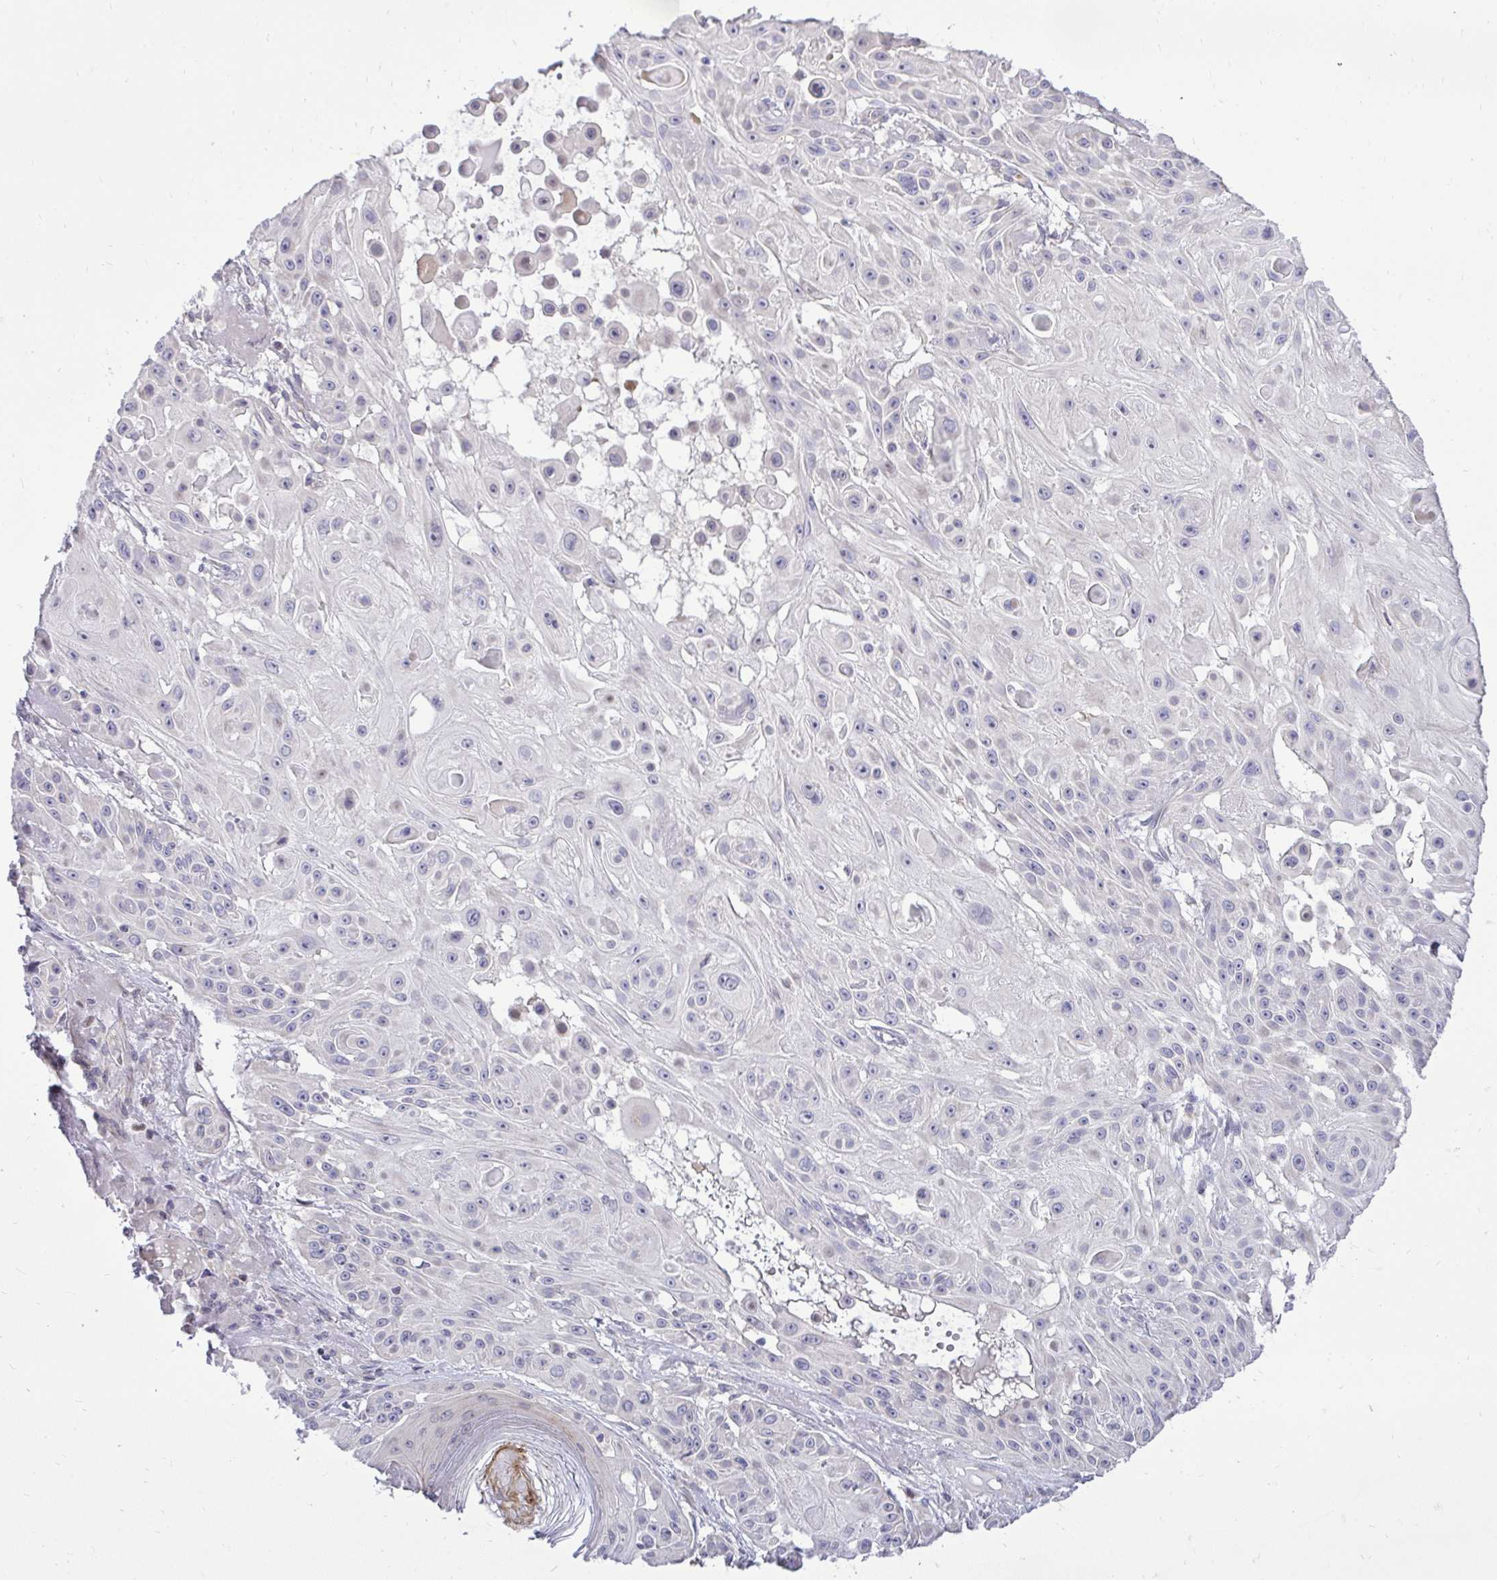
{"staining": {"intensity": "negative", "quantity": "none", "location": "none"}, "tissue": "skin cancer", "cell_type": "Tumor cells", "image_type": "cancer", "snomed": [{"axis": "morphology", "description": "Squamous cell carcinoma, NOS"}, {"axis": "topography", "description": "Skin"}], "caption": "Immunohistochemistry histopathology image of neoplastic tissue: human skin cancer stained with DAB shows no significant protein expression in tumor cells. (Immunohistochemistry (ihc), brightfield microscopy, high magnification).", "gene": "OR8D1", "patient": {"sex": "male", "age": 91}}